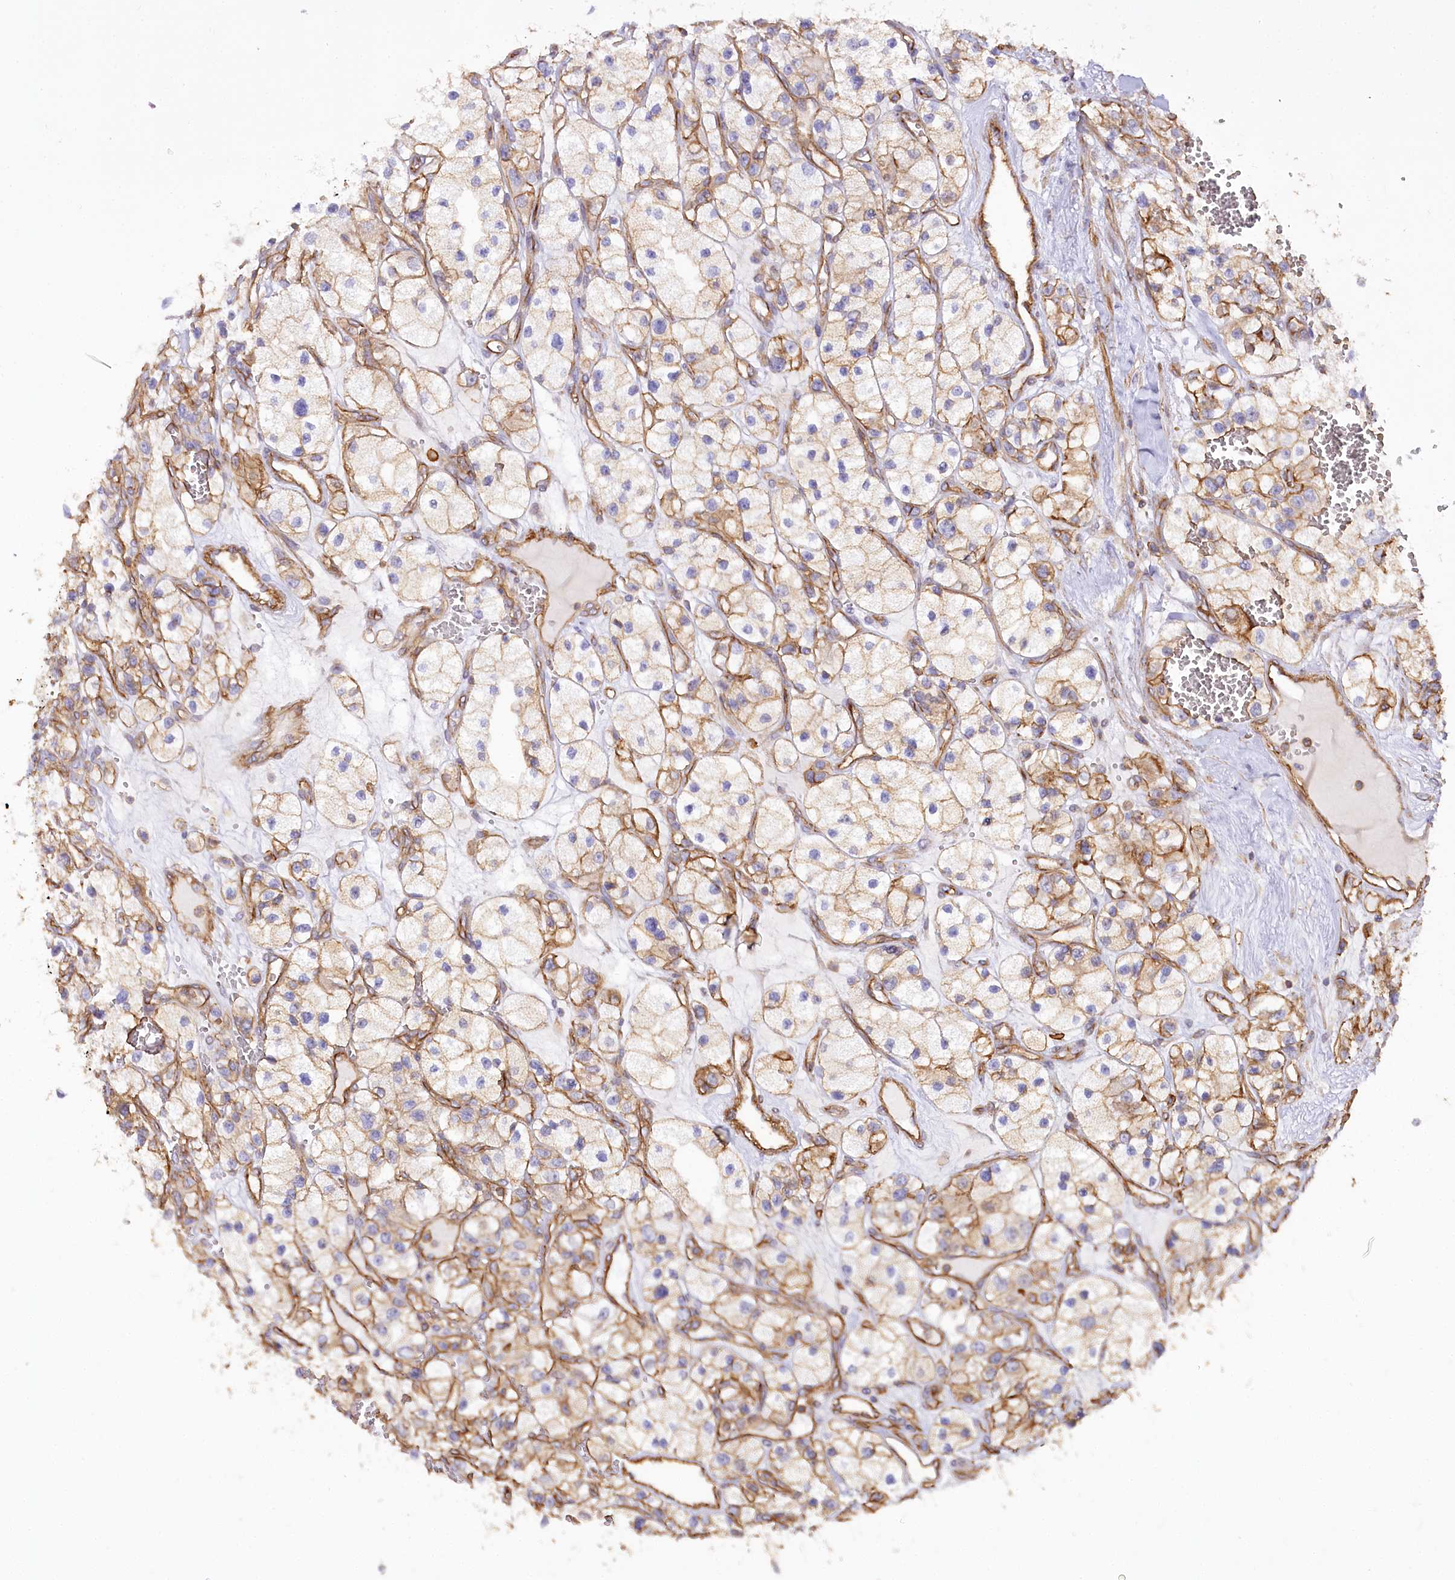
{"staining": {"intensity": "weak", "quantity": "25%-75%", "location": "cytoplasmic/membranous"}, "tissue": "renal cancer", "cell_type": "Tumor cells", "image_type": "cancer", "snomed": [{"axis": "morphology", "description": "Adenocarcinoma, NOS"}, {"axis": "topography", "description": "Kidney"}], "caption": "The image displays immunohistochemical staining of renal cancer (adenocarcinoma). There is weak cytoplasmic/membranous expression is appreciated in about 25%-75% of tumor cells.", "gene": "SYNPO2", "patient": {"sex": "female", "age": 57}}